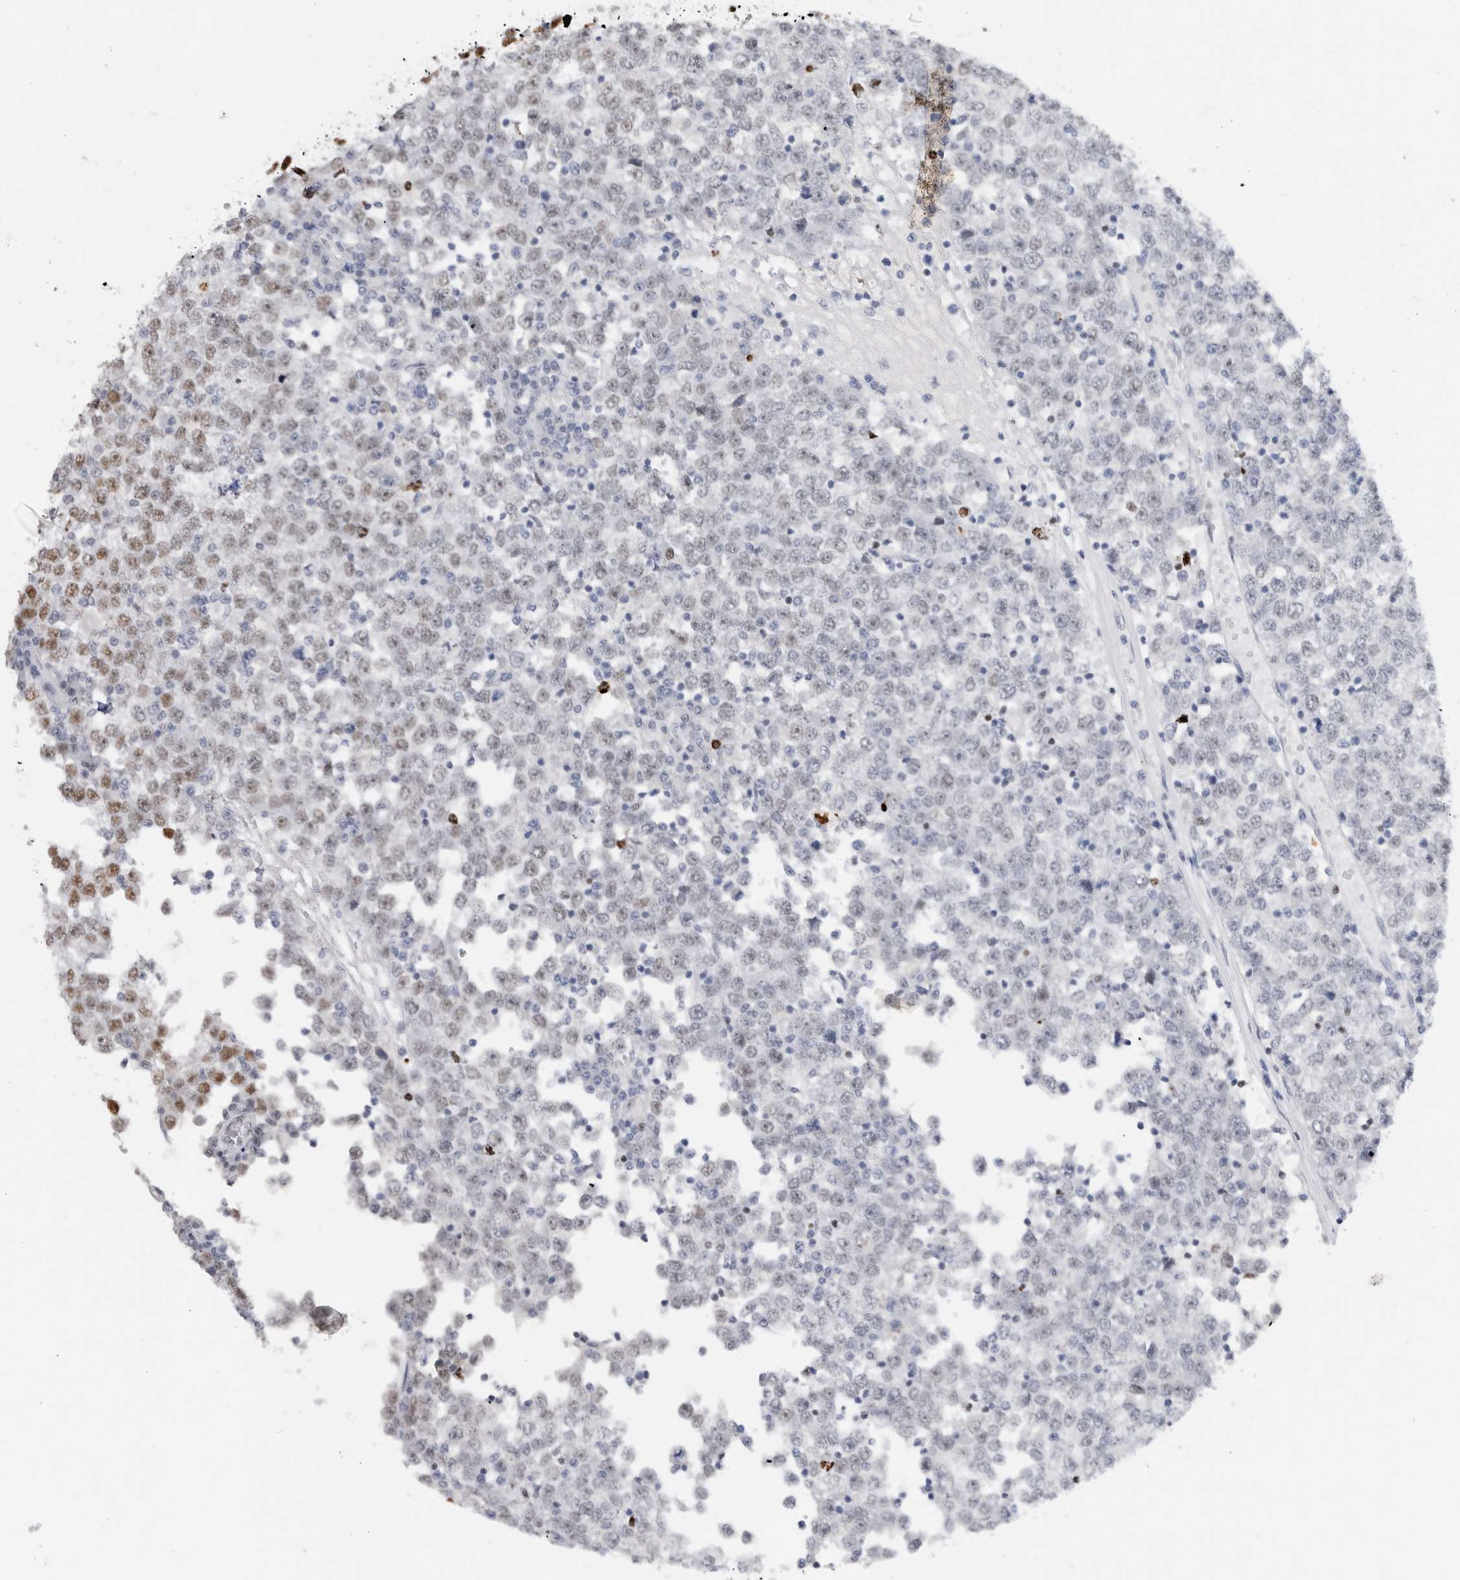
{"staining": {"intensity": "strong", "quantity": "25%-75%", "location": "nuclear"}, "tissue": "testis cancer", "cell_type": "Tumor cells", "image_type": "cancer", "snomed": [{"axis": "morphology", "description": "Seminoma, NOS"}, {"axis": "topography", "description": "Testis"}], "caption": "Strong nuclear expression is identified in approximately 25%-75% of tumor cells in seminoma (testis).", "gene": "COPS7A", "patient": {"sex": "male", "age": 65}}